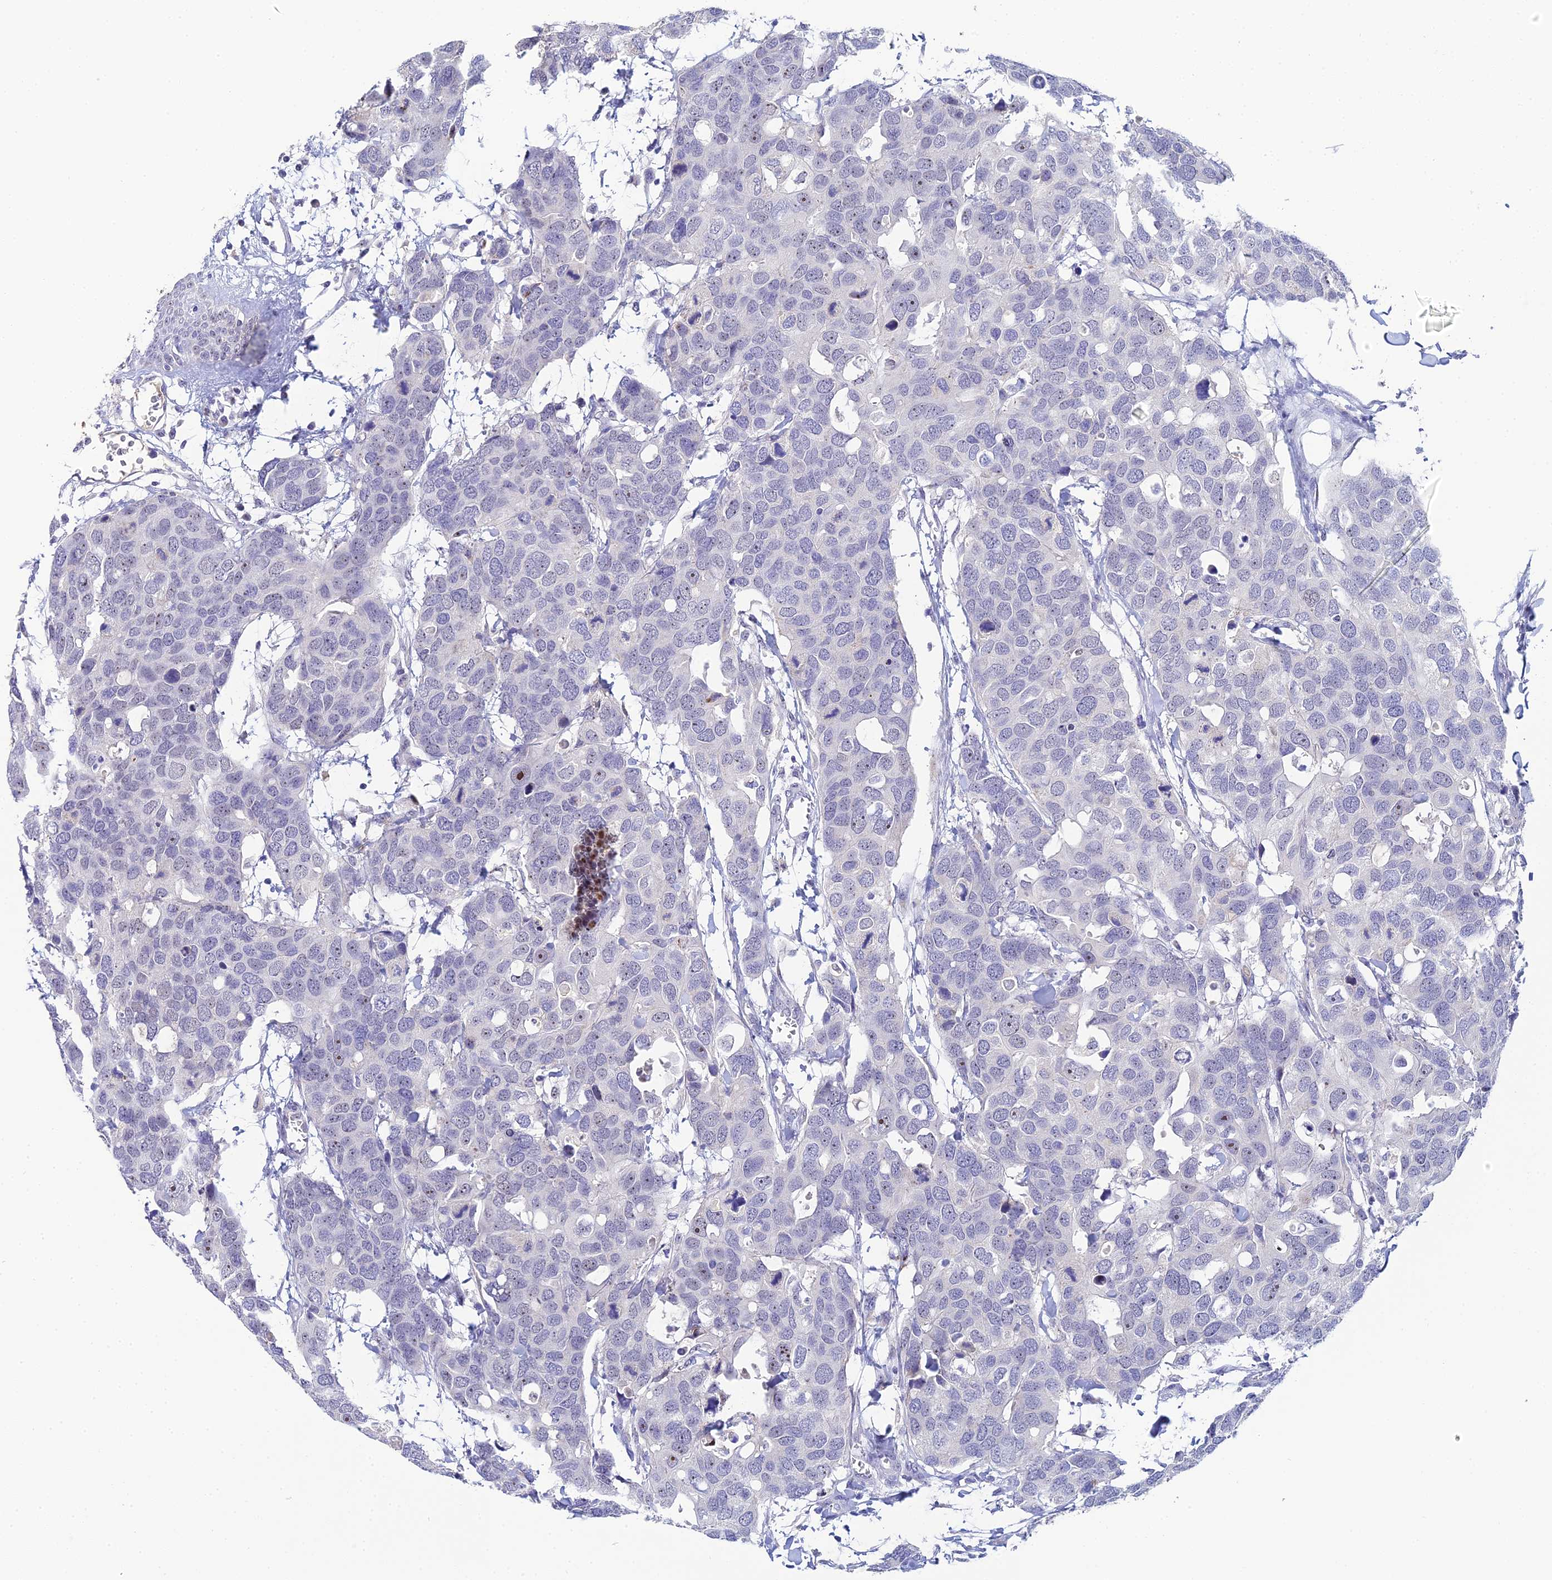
{"staining": {"intensity": "negative", "quantity": "none", "location": "none"}, "tissue": "breast cancer", "cell_type": "Tumor cells", "image_type": "cancer", "snomed": [{"axis": "morphology", "description": "Duct carcinoma"}, {"axis": "topography", "description": "Breast"}], "caption": "Breast cancer stained for a protein using IHC shows no expression tumor cells.", "gene": "PLPP4", "patient": {"sex": "female", "age": 83}}